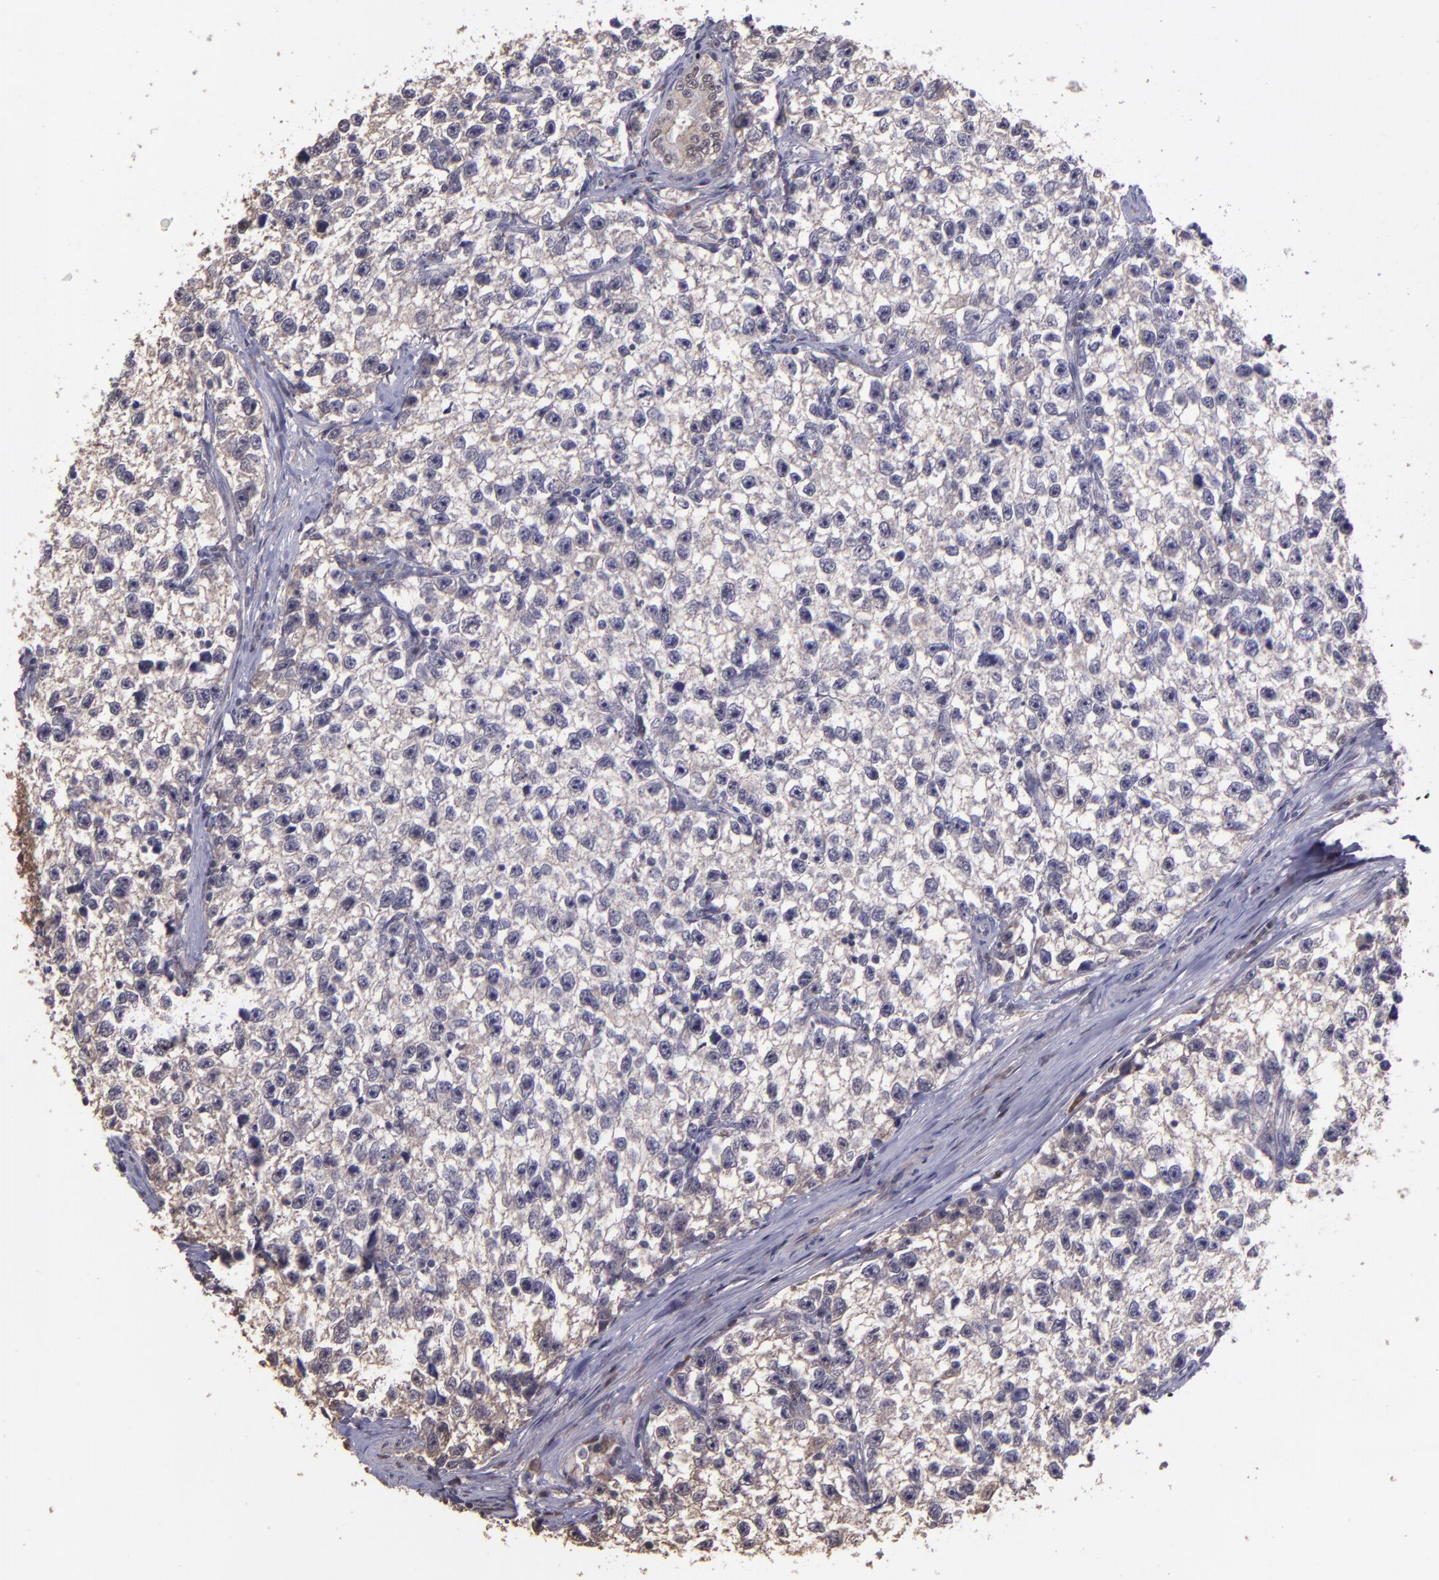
{"staining": {"intensity": "moderate", "quantity": "25%-75%", "location": "cytoplasmic/membranous"}, "tissue": "testis cancer", "cell_type": "Tumor cells", "image_type": "cancer", "snomed": [{"axis": "morphology", "description": "Seminoma, NOS"}, {"axis": "morphology", "description": "Carcinoma, Embryonal, NOS"}, {"axis": "topography", "description": "Testis"}], "caption": "Immunohistochemical staining of testis cancer (seminoma) displays medium levels of moderate cytoplasmic/membranous expression in approximately 25%-75% of tumor cells. (DAB IHC with brightfield microscopy, high magnification).", "gene": "SERPINF2", "patient": {"sex": "male", "age": 30}}